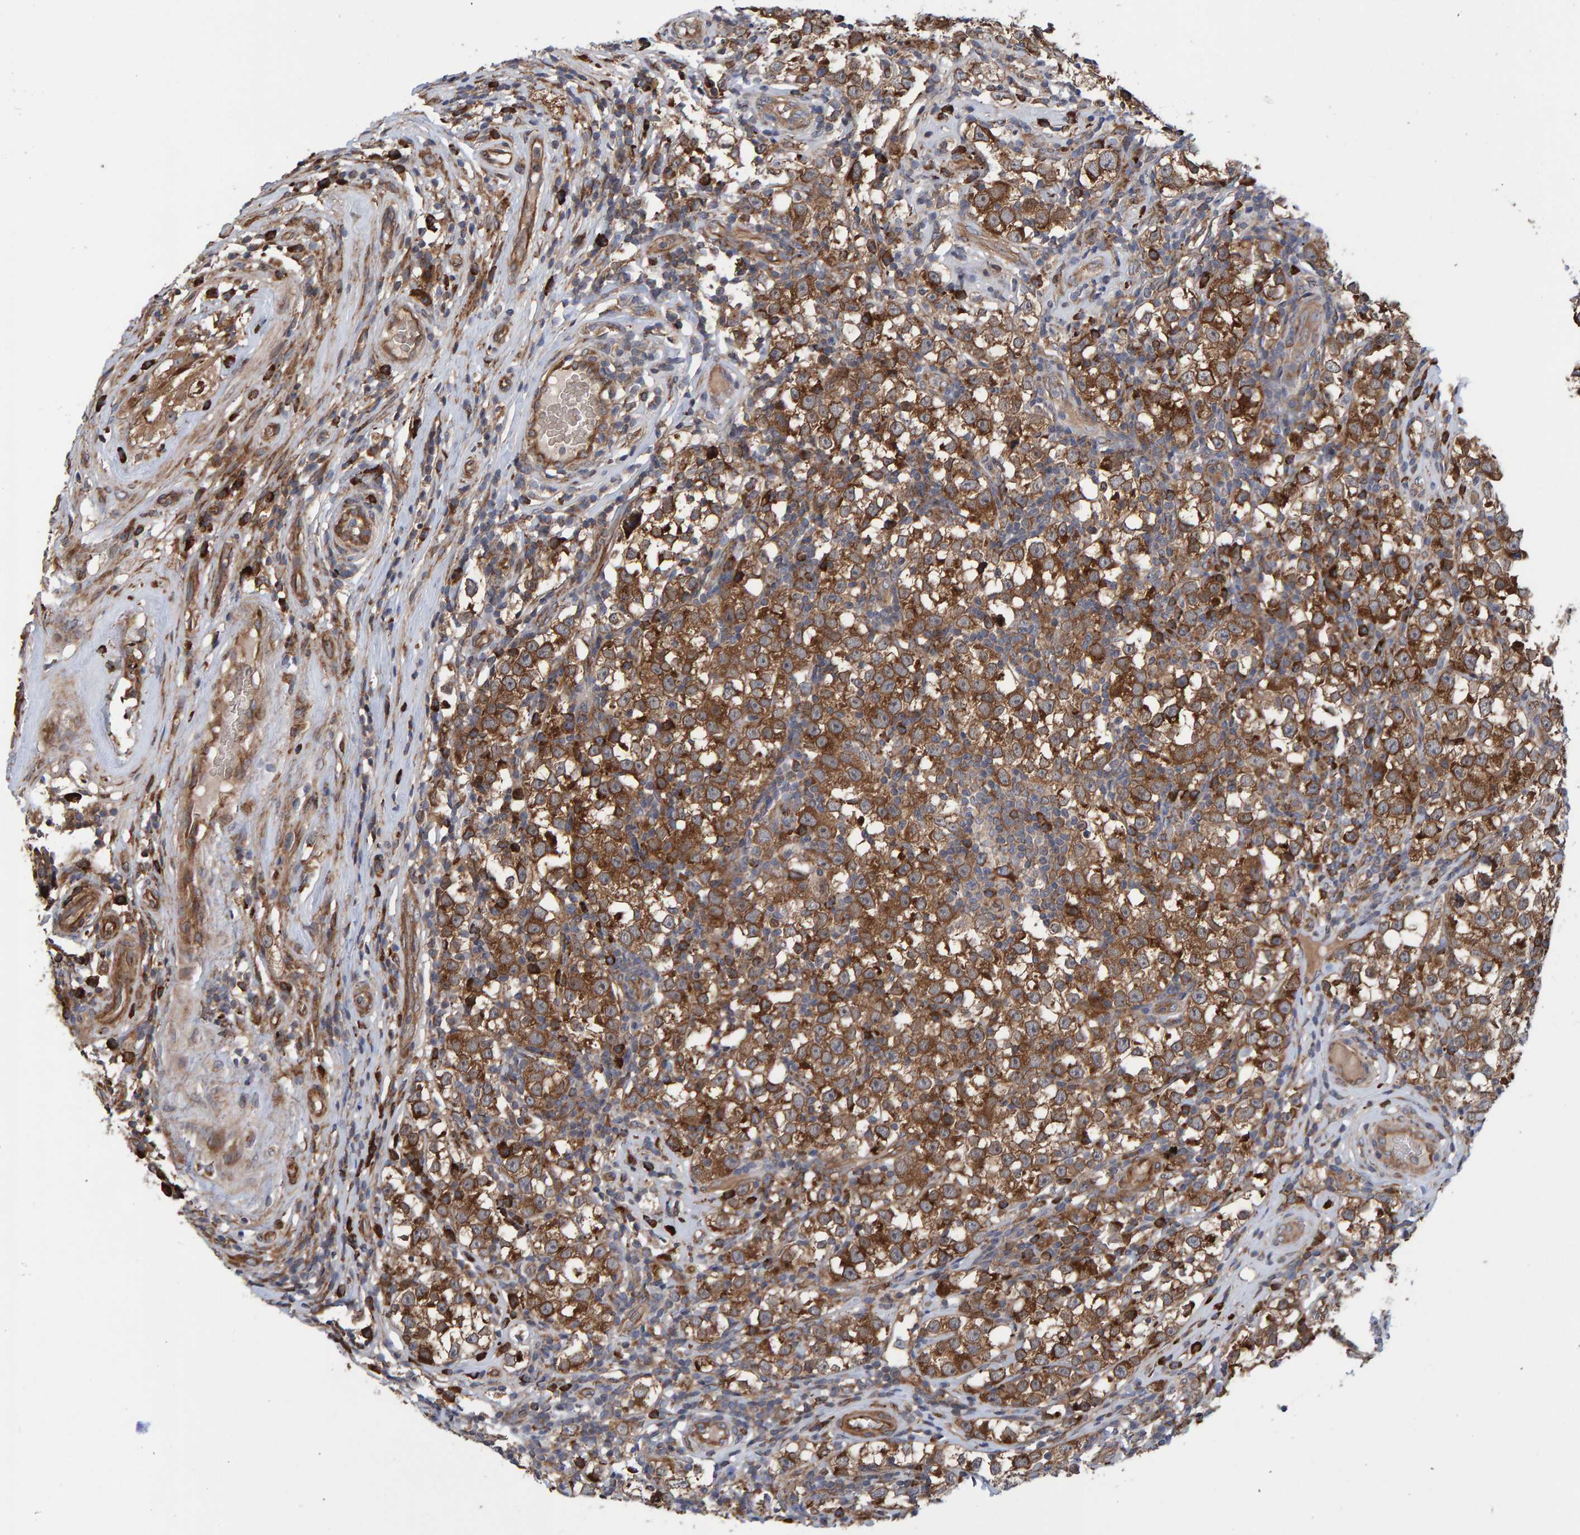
{"staining": {"intensity": "moderate", "quantity": ">75%", "location": "cytoplasmic/membranous"}, "tissue": "testis cancer", "cell_type": "Tumor cells", "image_type": "cancer", "snomed": [{"axis": "morphology", "description": "Normal tissue, NOS"}, {"axis": "morphology", "description": "Seminoma, NOS"}, {"axis": "topography", "description": "Testis"}], "caption": "This micrograph shows immunohistochemistry (IHC) staining of testis seminoma, with medium moderate cytoplasmic/membranous staining in approximately >75% of tumor cells.", "gene": "KIAA0753", "patient": {"sex": "male", "age": 43}}